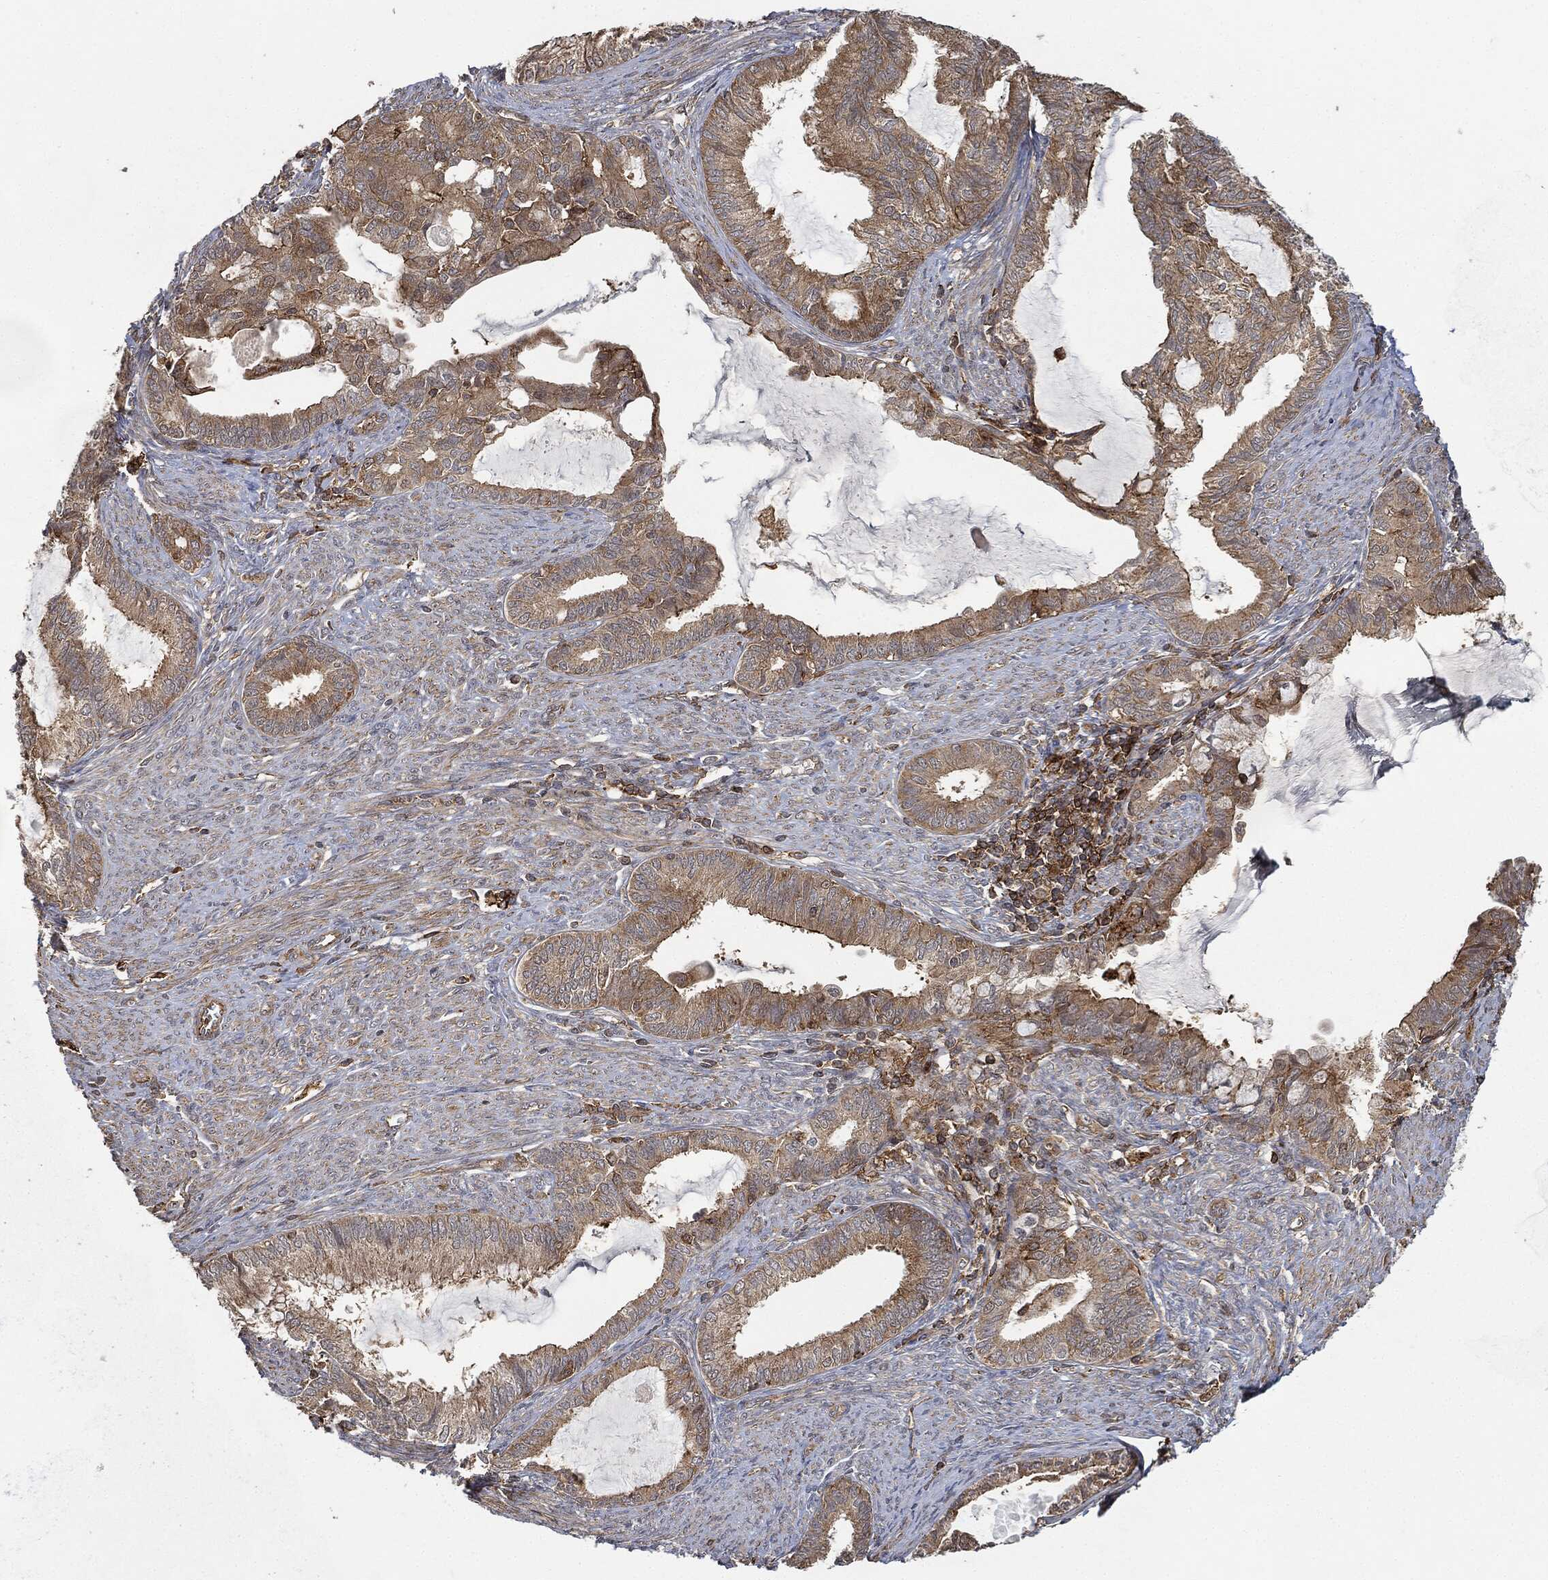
{"staining": {"intensity": "strong", "quantity": "<25%", "location": "cytoplasmic/membranous"}, "tissue": "endometrial cancer", "cell_type": "Tumor cells", "image_type": "cancer", "snomed": [{"axis": "morphology", "description": "Adenocarcinoma, NOS"}, {"axis": "topography", "description": "Endometrium"}], "caption": "A high-resolution photomicrograph shows immunohistochemistry staining of endometrial adenocarcinoma, which reveals strong cytoplasmic/membranous positivity in approximately <25% of tumor cells.", "gene": "TPT1", "patient": {"sex": "female", "age": 86}}